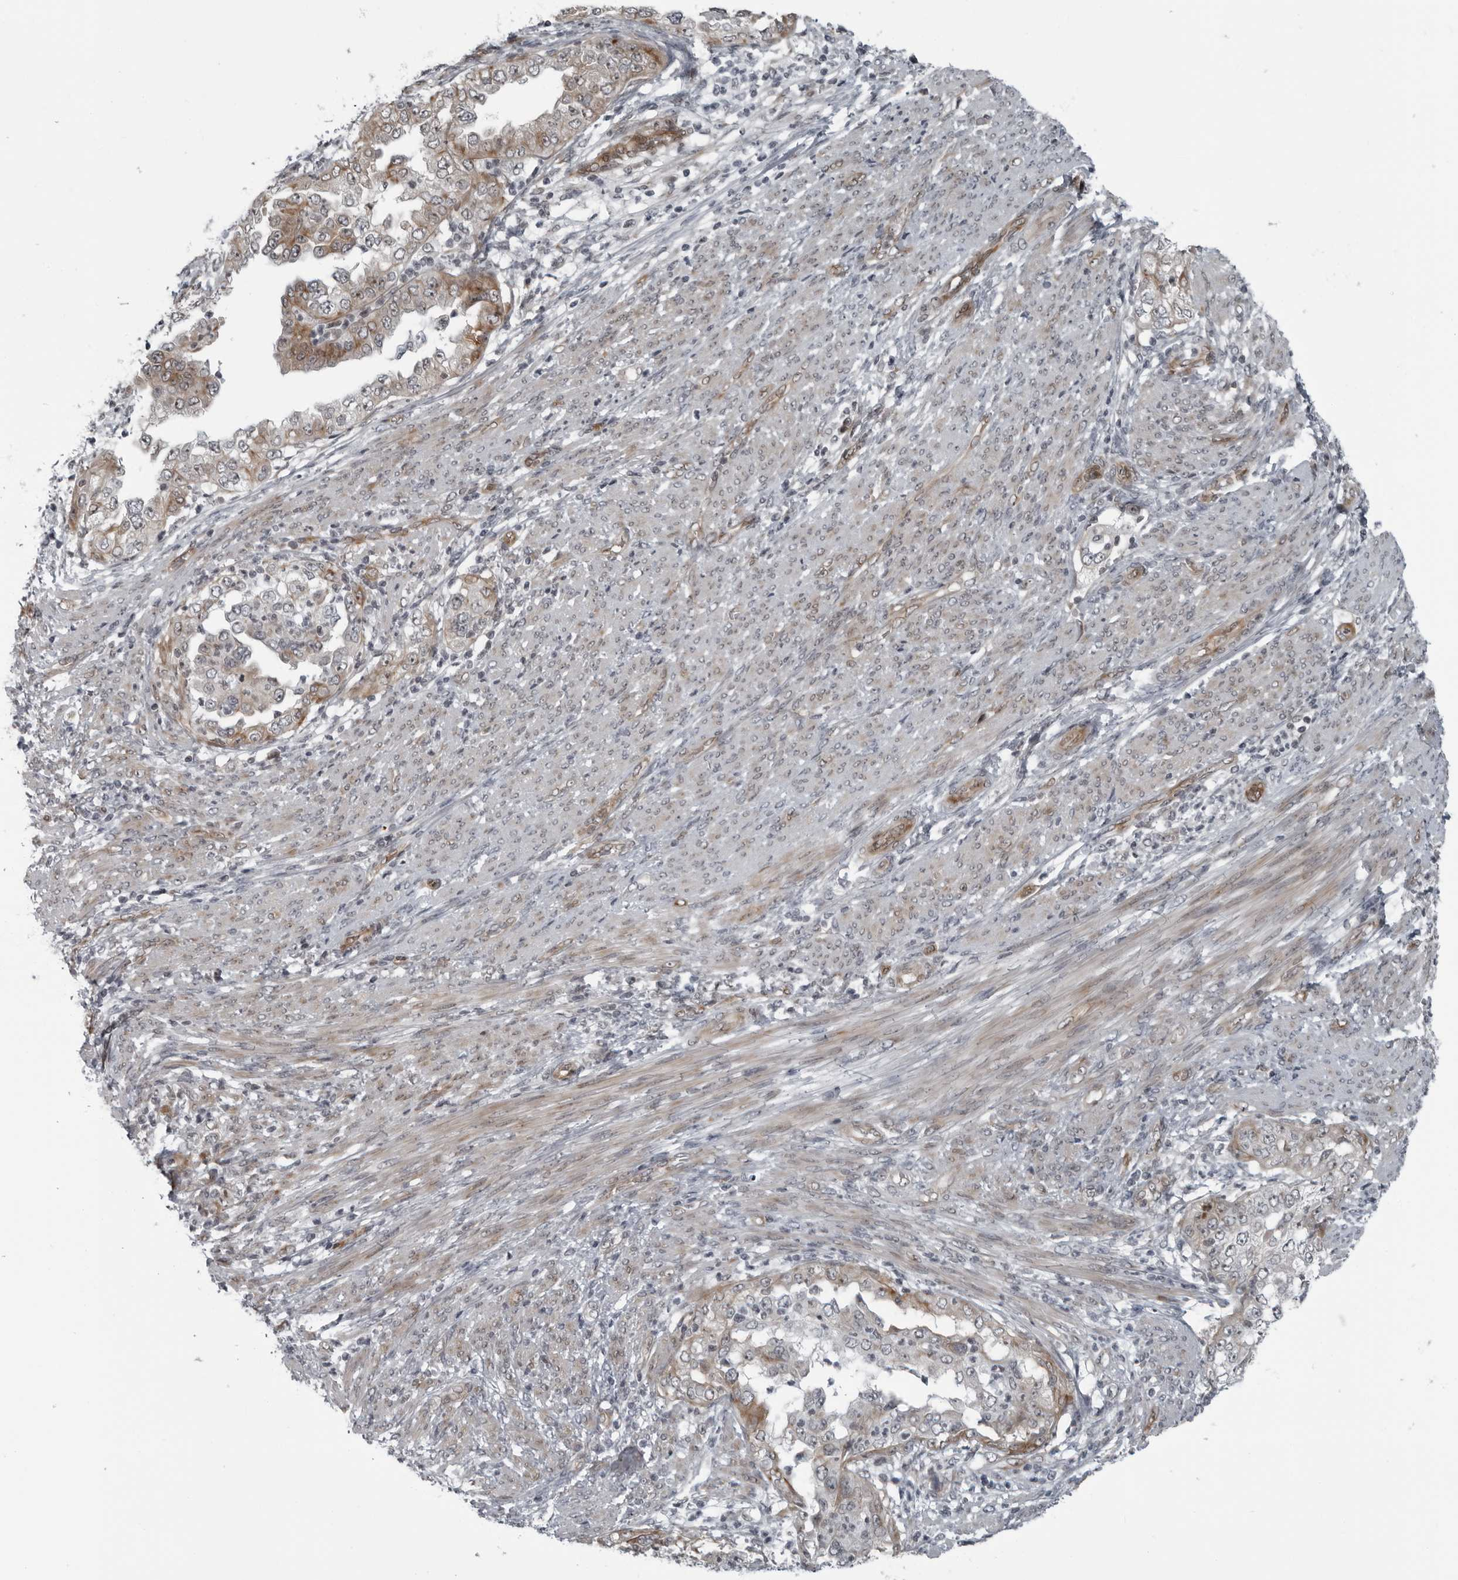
{"staining": {"intensity": "moderate", "quantity": "<25%", "location": "cytoplasmic/membranous"}, "tissue": "endometrial cancer", "cell_type": "Tumor cells", "image_type": "cancer", "snomed": [{"axis": "morphology", "description": "Adenocarcinoma, NOS"}, {"axis": "topography", "description": "Endometrium"}], "caption": "Protein expression by immunohistochemistry (IHC) reveals moderate cytoplasmic/membranous staining in approximately <25% of tumor cells in endometrial cancer (adenocarcinoma).", "gene": "FAM102B", "patient": {"sex": "female", "age": 85}}